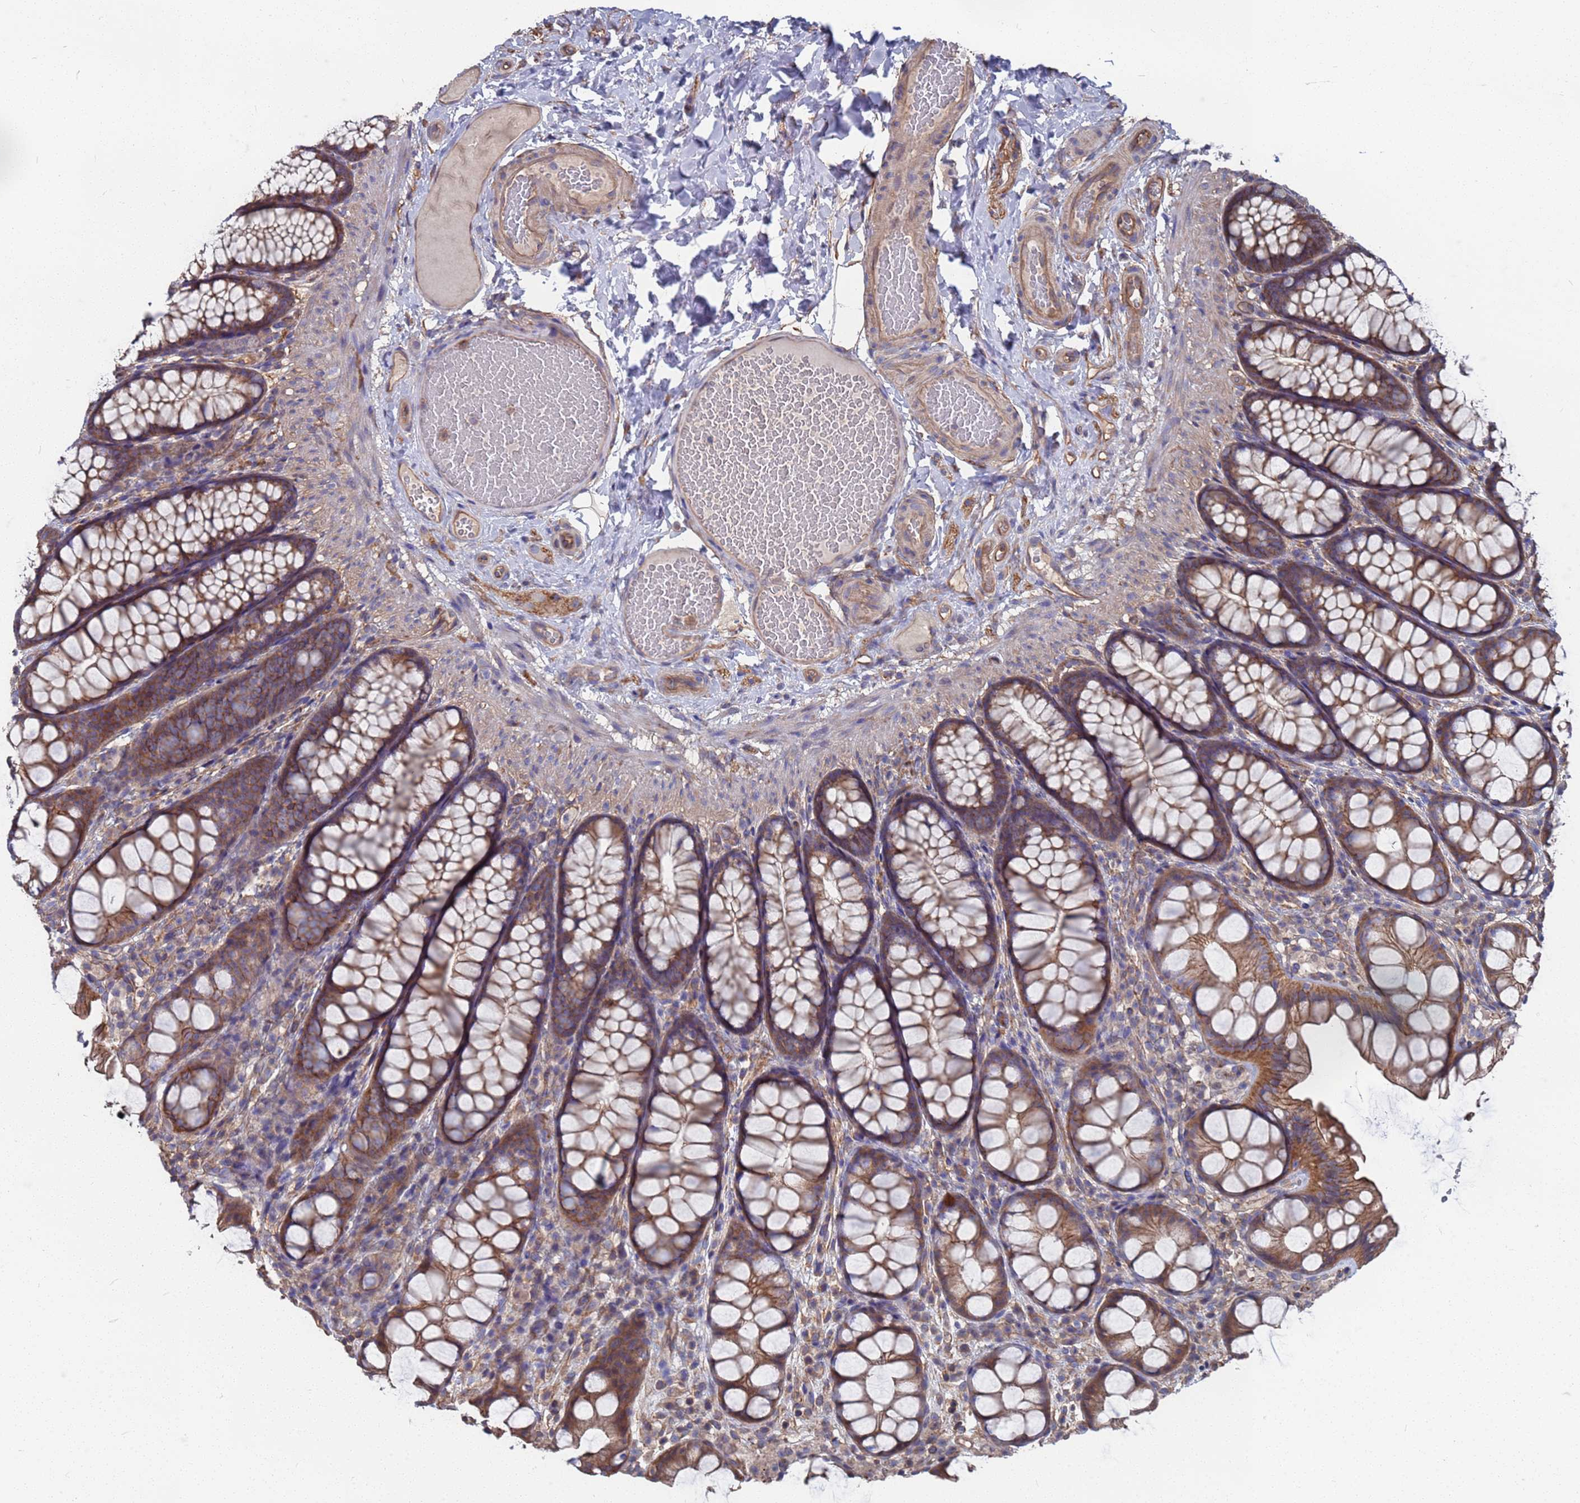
{"staining": {"intensity": "moderate", "quantity": ">75%", "location": "cytoplasmic/membranous"}, "tissue": "colon", "cell_type": "Endothelial cells", "image_type": "normal", "snomed": [{"axis": "morphology", "description": "Normal tissue, NOS"}, {"axis": "topography", "description": "Colon"}], "caption": "A photomicrograph of human colon stained for a protein displays moderate cytoplasmic/membranous brown staining in endothelial cells. (DAB IHC, brown staining for protein, blue staining for nuclei).", "gene": "NDUFAF6", "patient": {"sex": "male", "age": 47}}